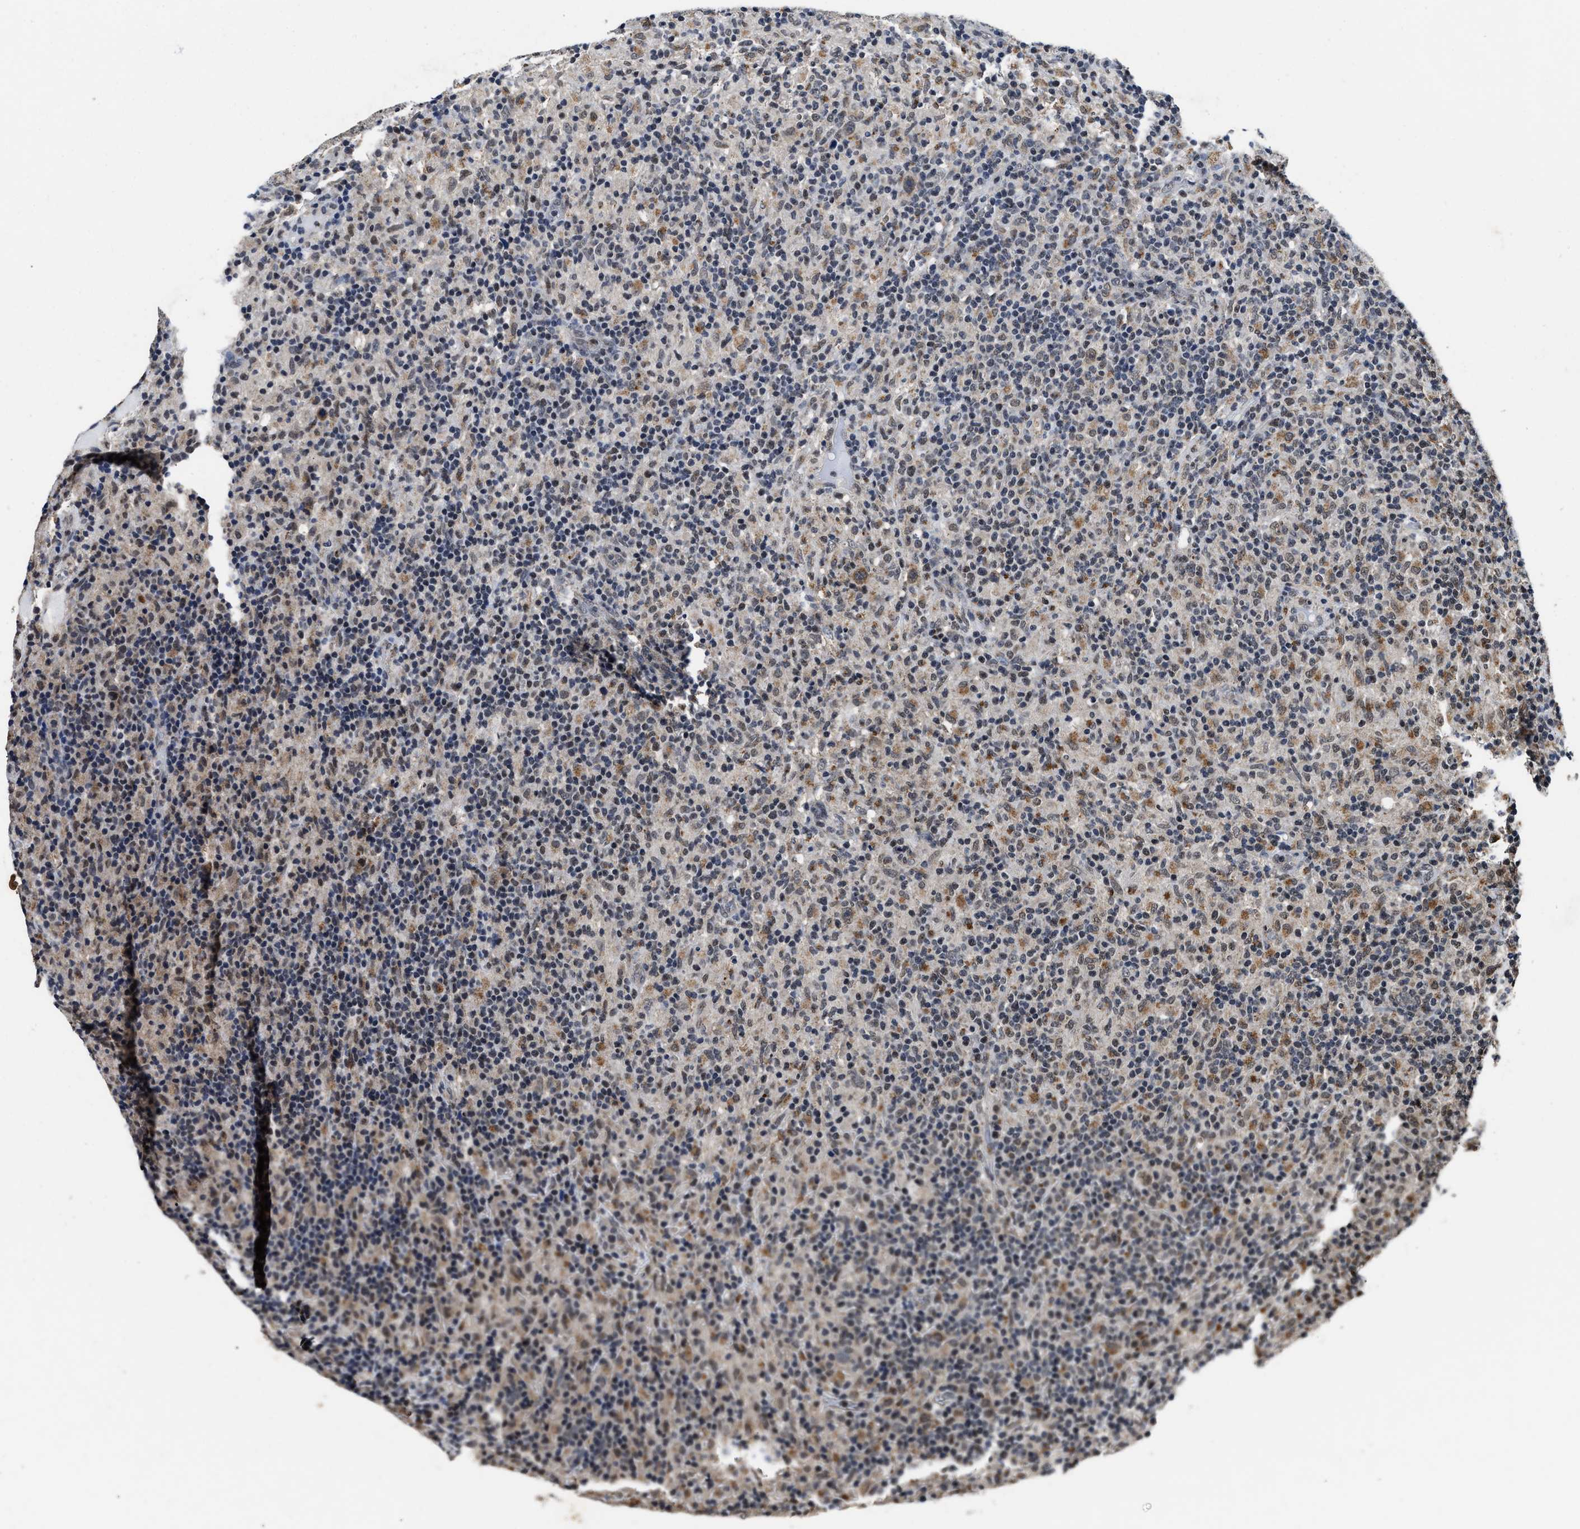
{"staining": {"intensity": "moderate", "quantity": "<25%", "location": "cytoplasmic/membranous"}, "tissue": "lymphoma", "cell_type": "Tumor cells", "image_type": "cancer", "snomed": [{"axis": "morphology", "description": "Hodgkin's disease, NOS"}, {"axis": "topography", "description": "Lymph node"}], "caption": "Human Hodgkin's disease stained with a brown dye shows moderate cytoplasmic/membranous positive positivity in about <25% of tumor cells.", "gene": "ACOX1", "patient": {"sex": "male", "age": 70}}